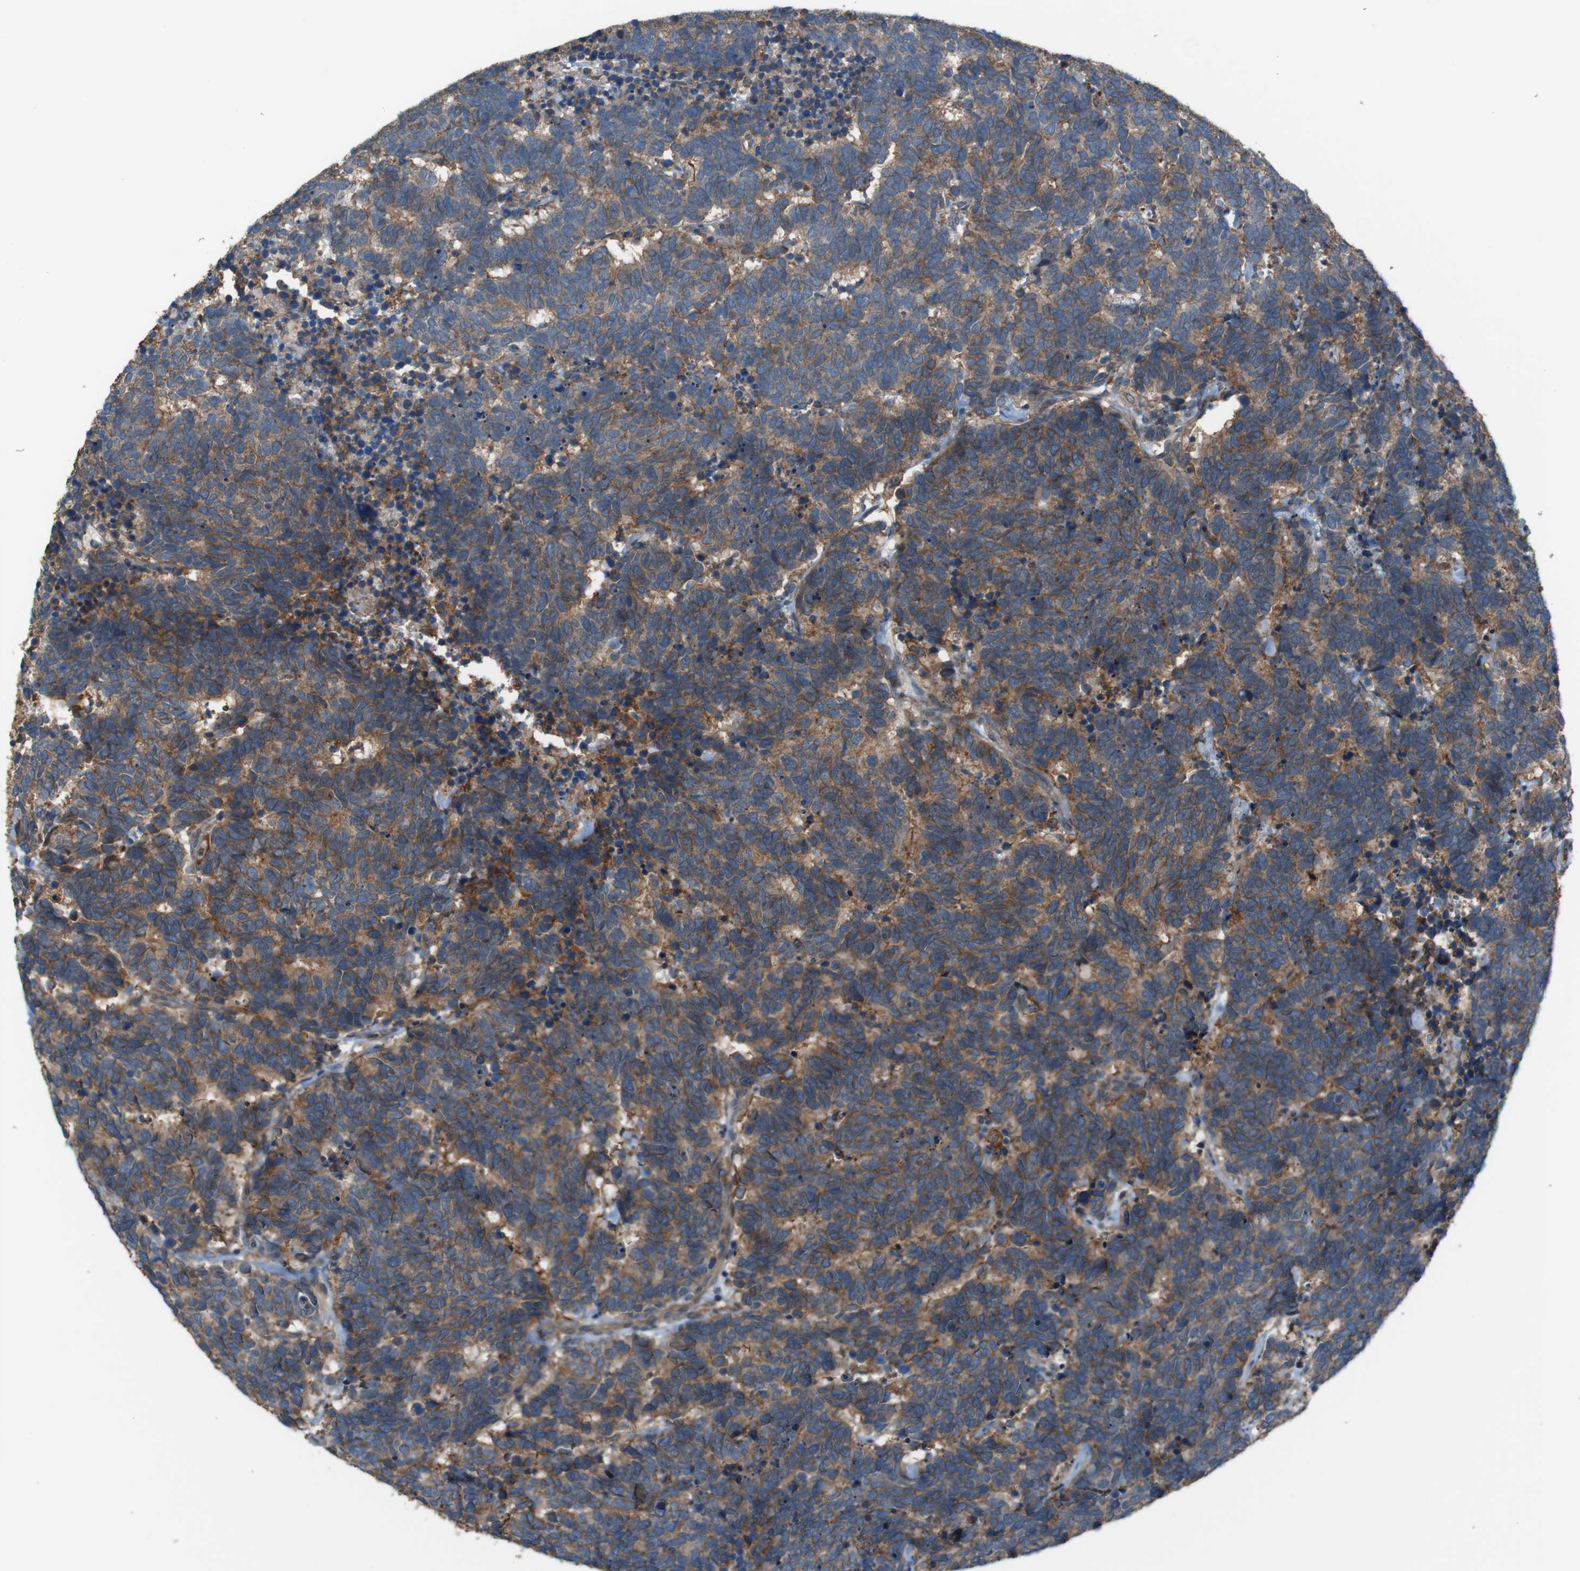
{"staining": {"intensity": "moderate", "quantity": ">75%", "location": "cytoplasmic/membranous"}, "tissue": "carcinoid", "cell_type": "Tumor cells", "image_type": "cancer", "snomed": [{"axis": "morphology", "description": "Carcinoma, NOS"}, {"axis": "morphology", "description": "Carcinoid, malignant, NOS"}, {"axis": "topography", "description": "Urinary bladder"}], "caption": "Carcinoid (malignant) tissue shows moderate cytoplasmic/membranous positivity in approximately >75% of tumor cells, visualized by immunohistochemistry.", "gene": "ATP2B1", "patient": {"sex": "male", "age": 57}}